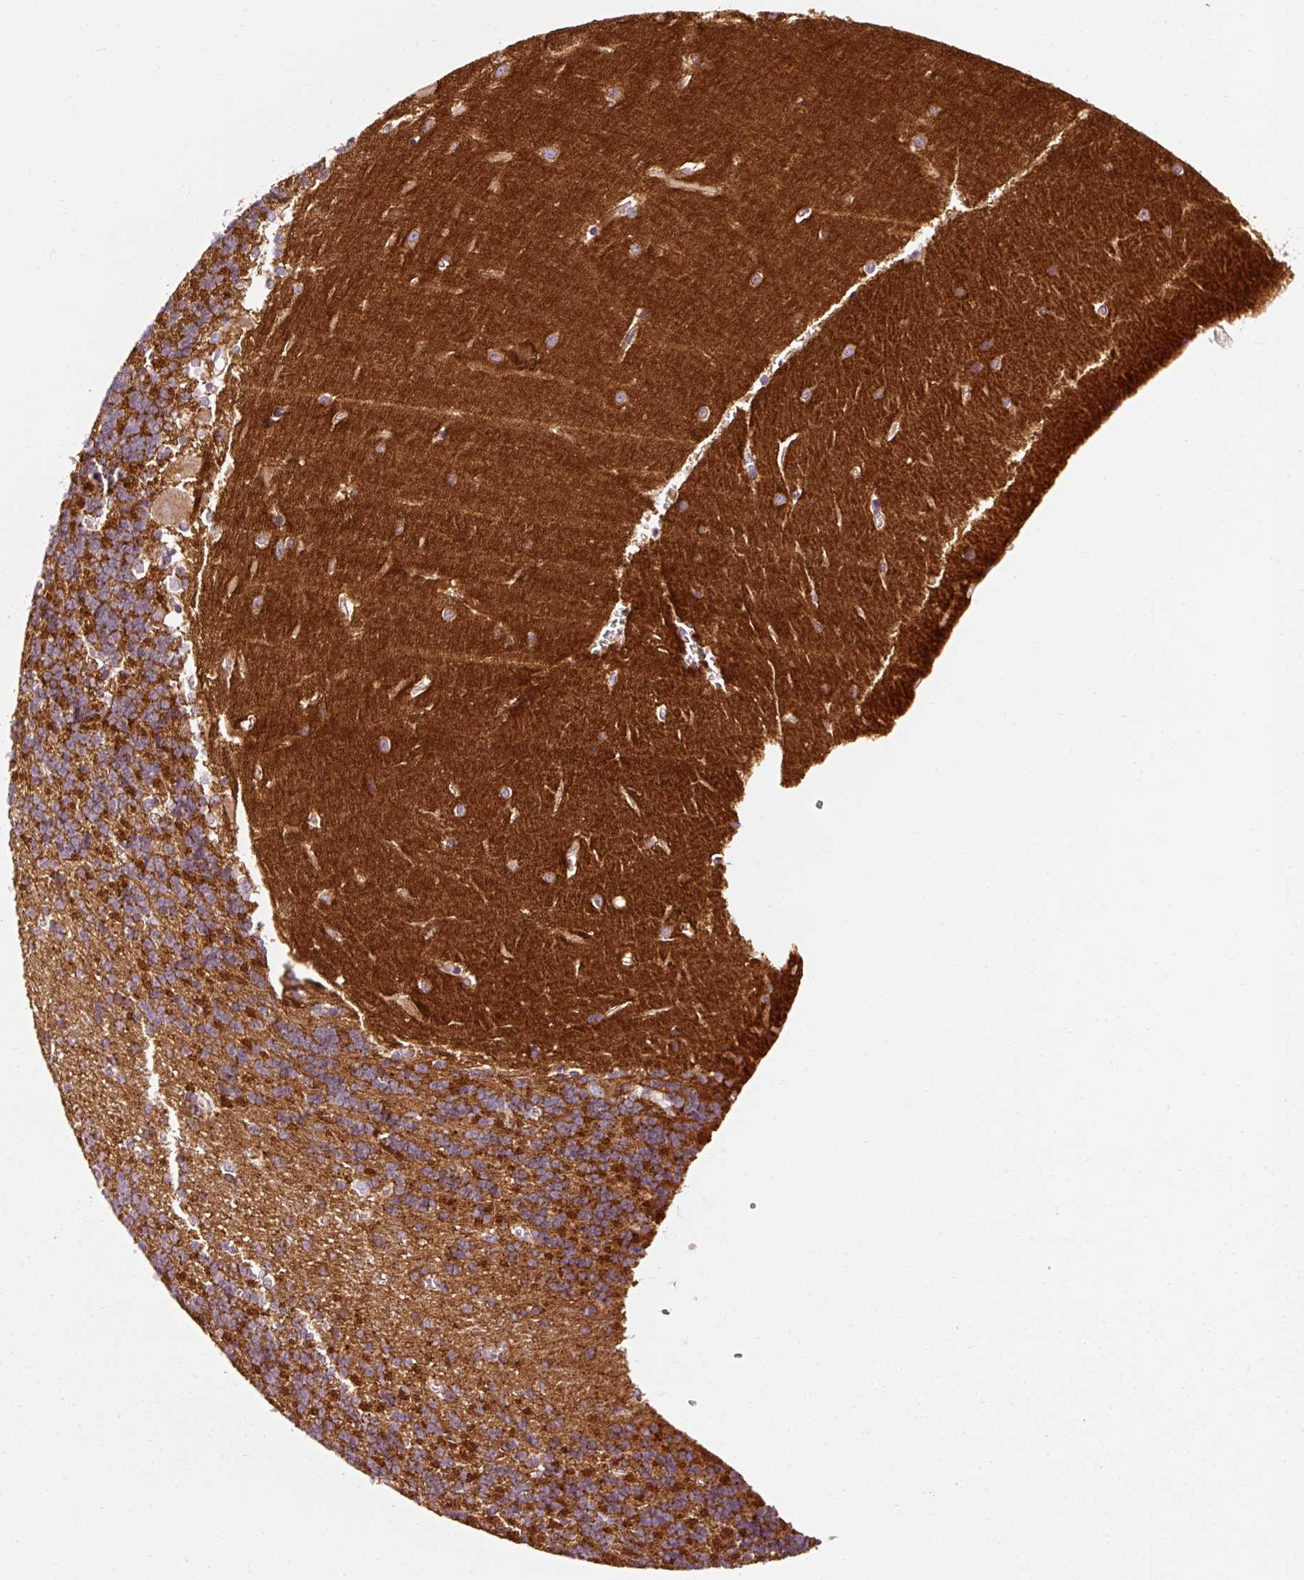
{"staining": {"intensity": "strong", "quantity": "25%-75%", "location": "cytoplasmic/membranous"}, "tissue": "cerebellum", "cell_type": "Cells in granular layer", "image_type": "normal", "snomed": [{"axis": "morphology", "description": "Normal tissue, NOS"}, {"axis": "topography", "description": "Cerebellum"}], "caption": "Cells in granular layer exhibit high levels of strong cytoplasmic/membranous staining in approximately 25%-75% of cells in unremarkable human cerebellum.", "gene": "NAPA", "patient": {"sex": "male", "age": 37}}